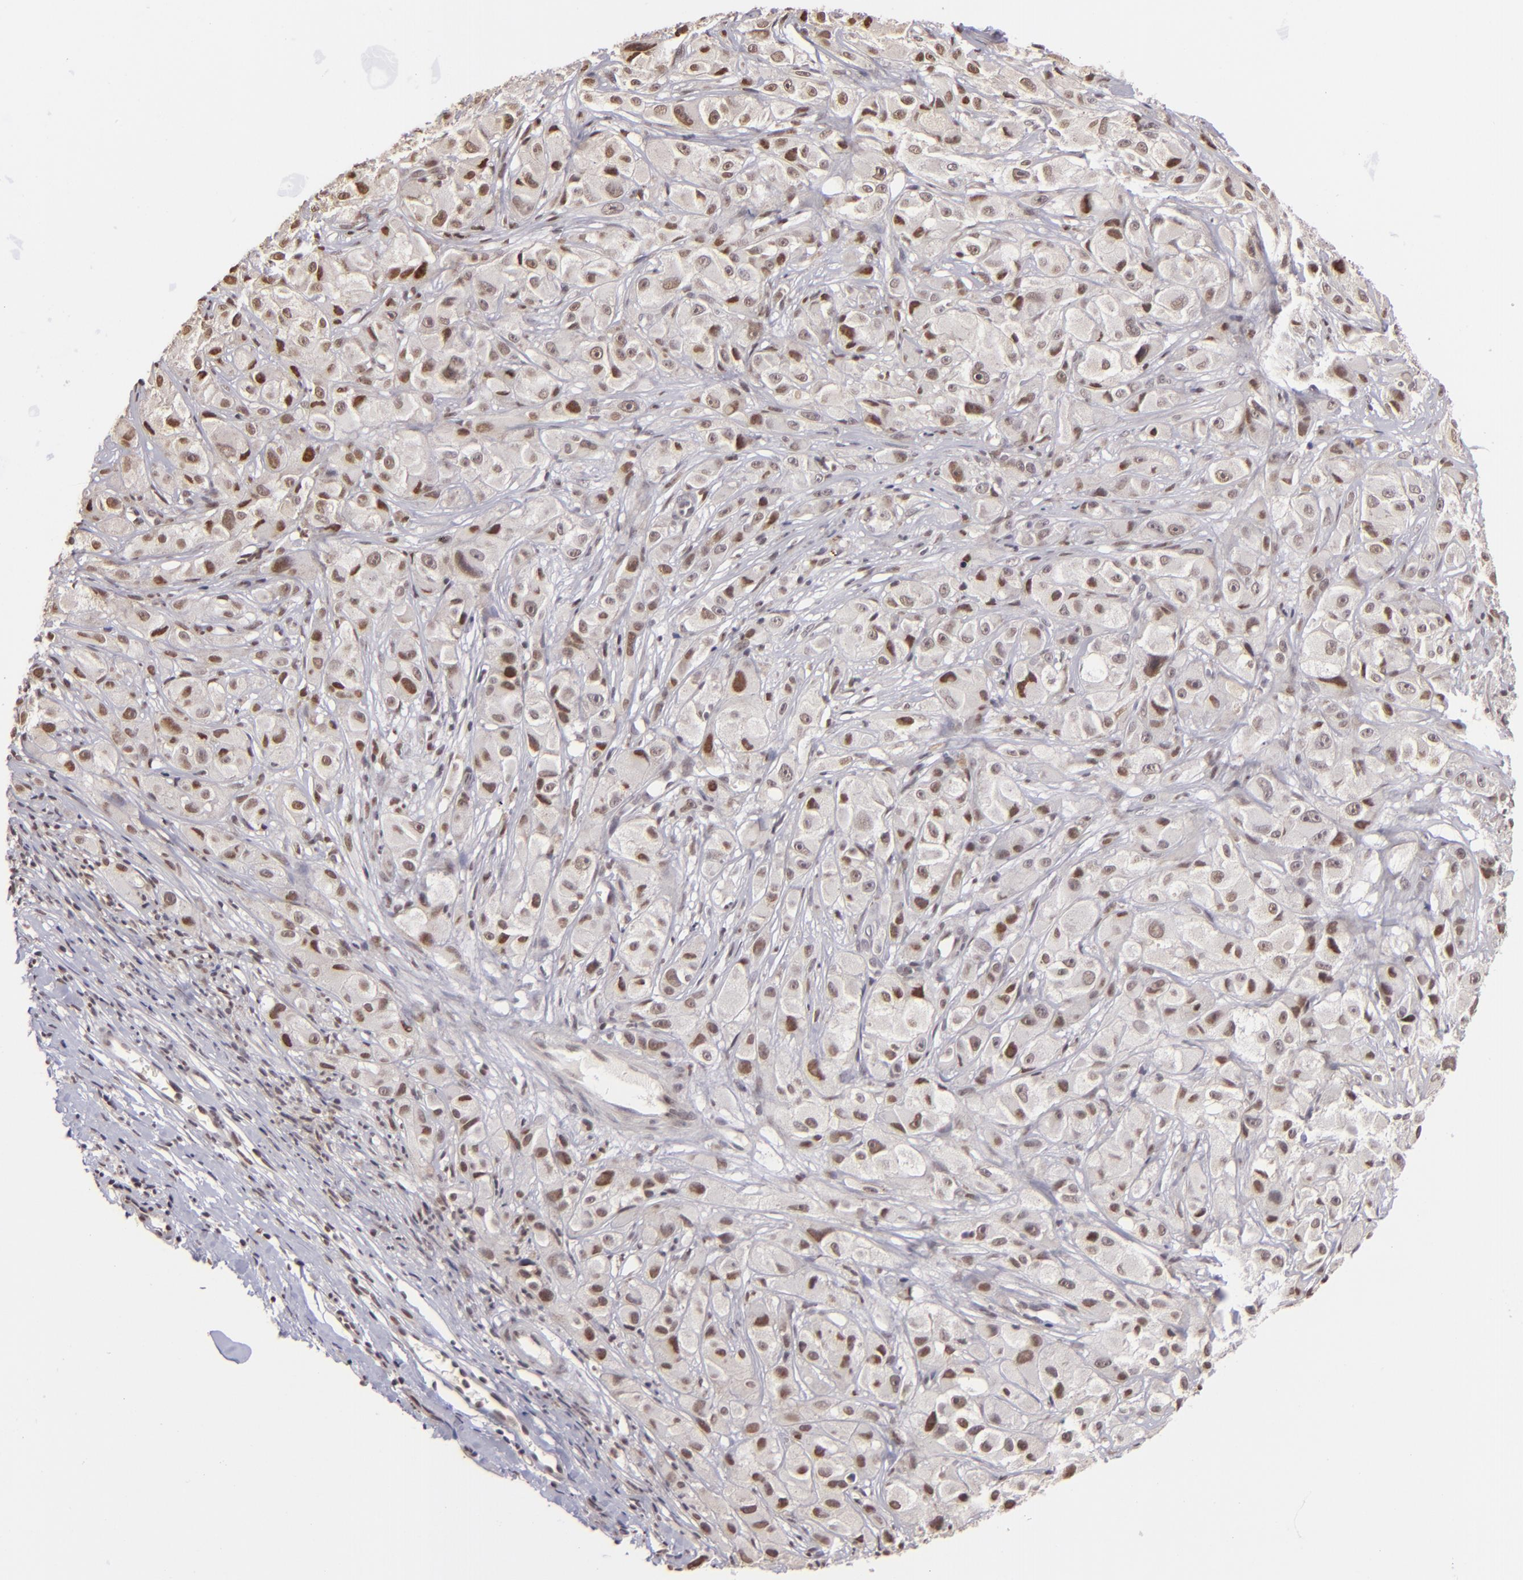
{"staining": {"intensity": "moderate", "quantity": "25%-75%", "location": "nuclear"}, "tissue": "melanoma", "cell_type": "Tumor cells", "image_type": "cancer", "snomed": [{"axis": "morphology", "description": "Malignant melanoma, NOS"}, {"axis": "topography", "description": "Skin"}], "caption": "An IHC photomicrograph of neoplastic tissue is shown. Protein staining in brown highlights moderate nuclear positivity in malignant melanoma within tumor cells.", "gene": "RARB", "patient": {"sex": "male", "age": 56}}